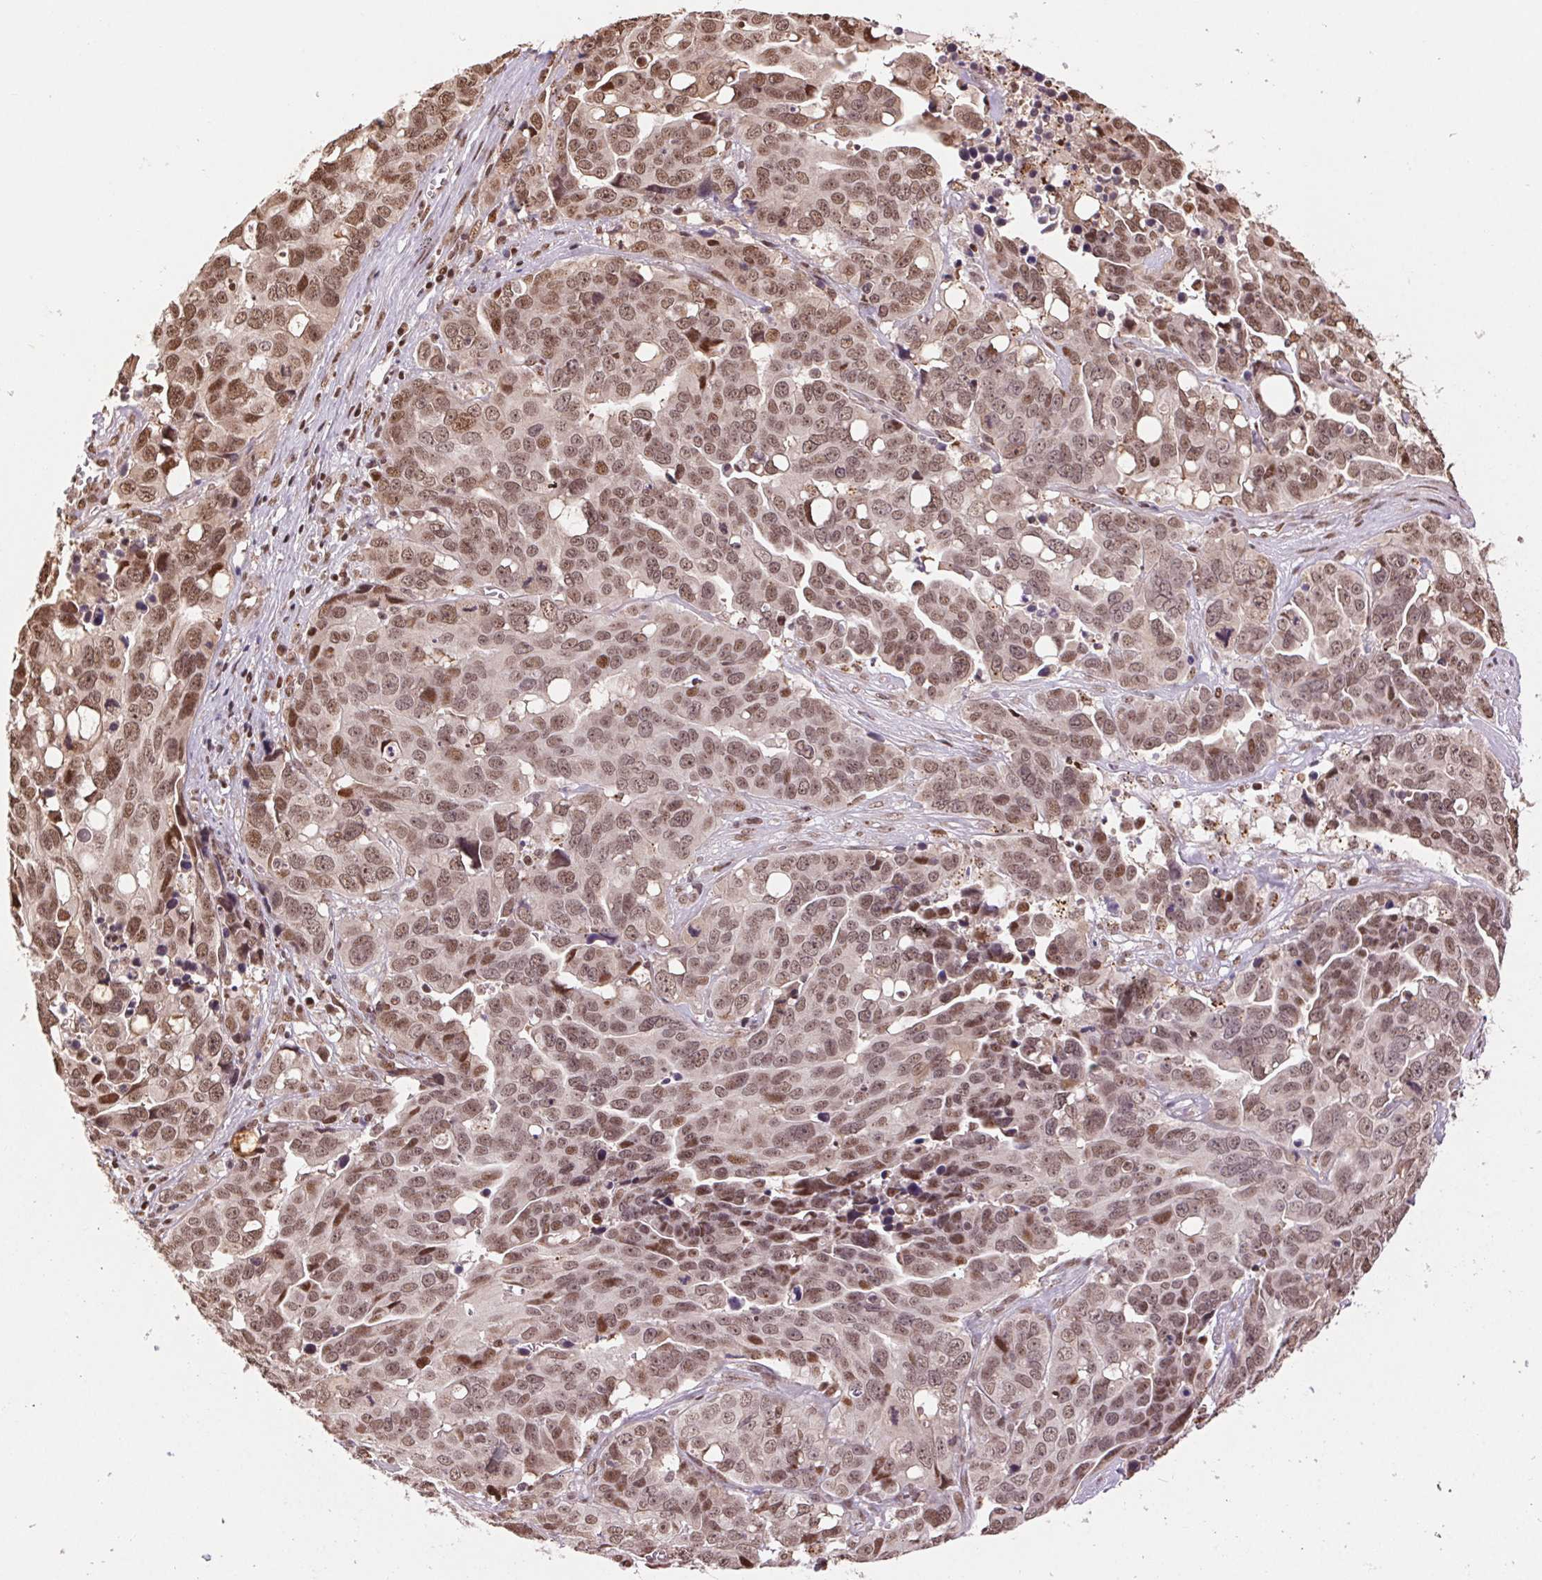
{"staining": {"intensity": "moderate", "quantity": ">75%", "location": "nuclear"}, "tissue": "ovarian cancer", "cell_type": "Tumor cells", "image_type": "cancer", "snomed": [{"axis": "morphology", "description": "Carcinoma, endometroid"}, {"axis": "topography", "description": "Ovary"}], "caption": "Endometroid carcinoma (ovarian) tissue exhibits moderate nuclear expression in approximately >75% of tumor cells, visualized by immunohistochemistry. Using DAB (3,3'-diaminobenzidine) (brown) and hematoxylin (blue) stains, captured at high magnification using brightfield microscopy.", "gene": "RAD23A", "patient": {"sex": "female", "age": 78}}